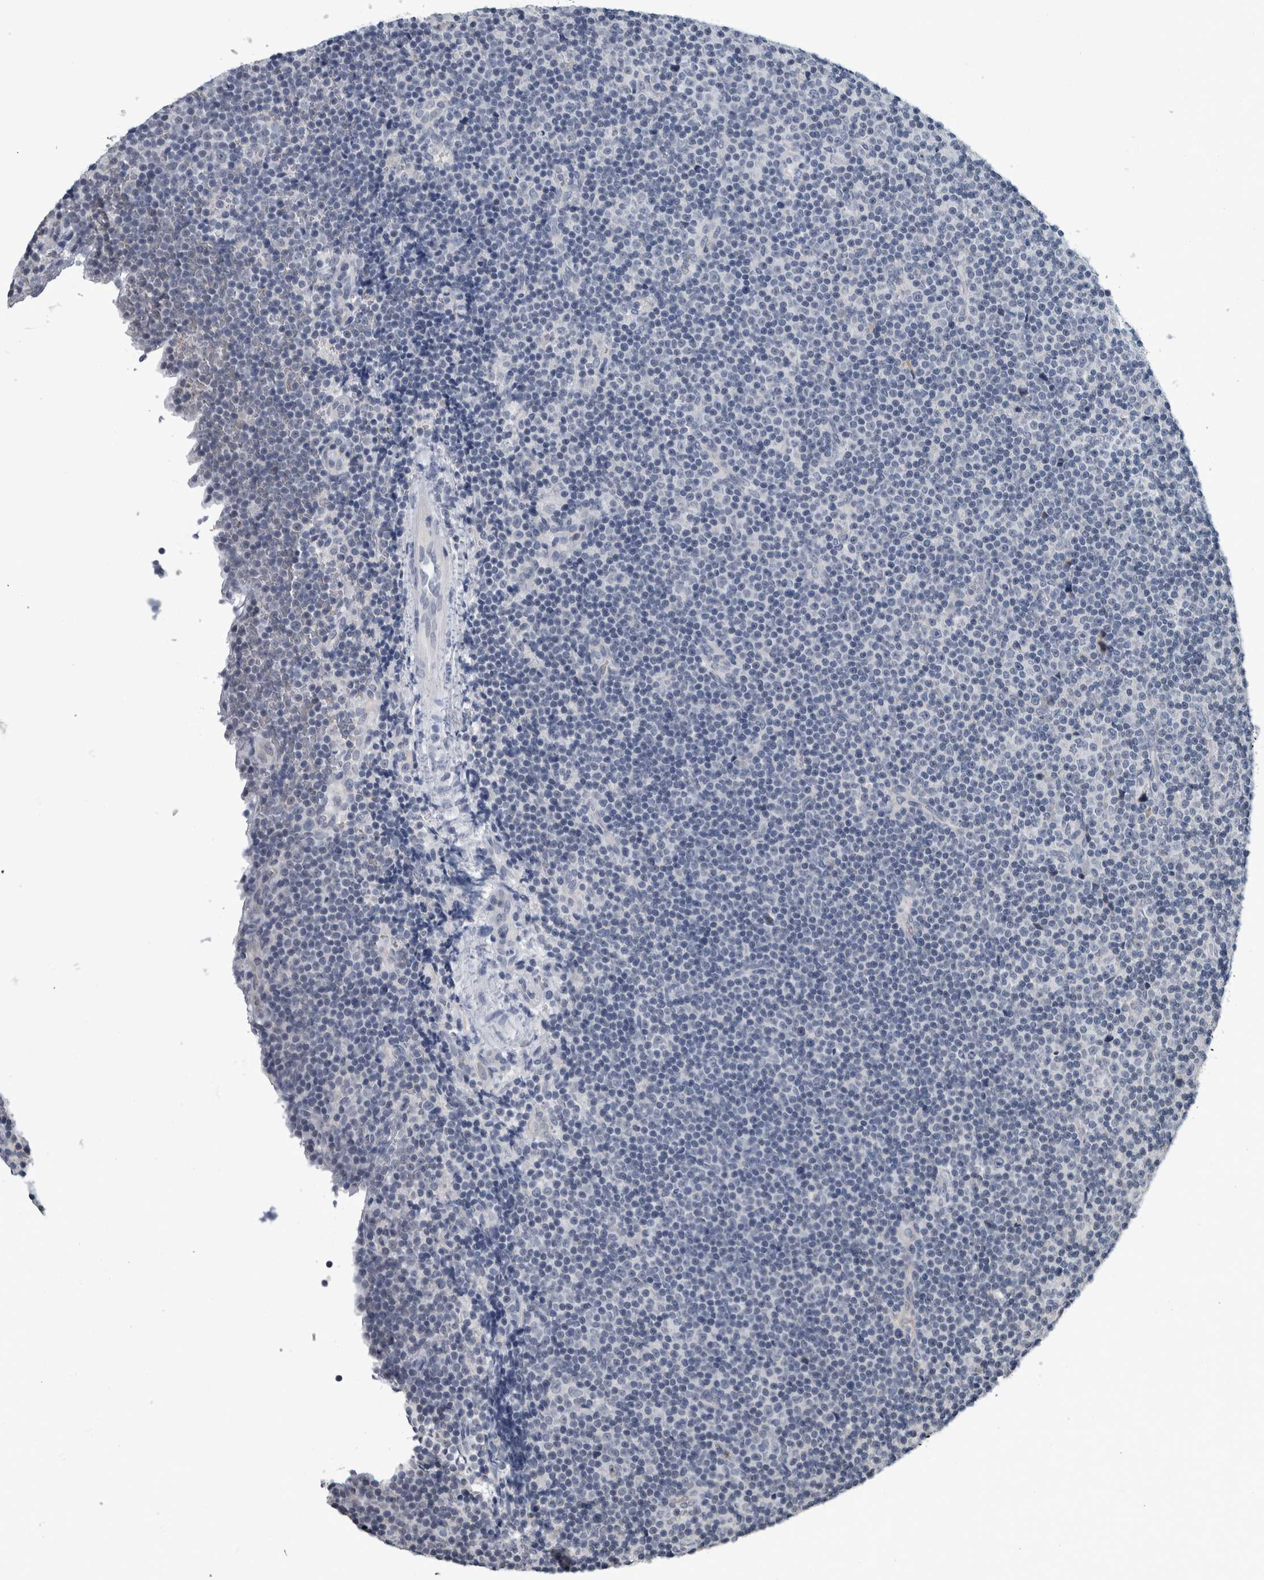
{"staining": {"intensity": "negative", "quantity": "none", "location": "none"}, "tissue": "lymphoma", "cell_type": "Tumor cells", "image_type": "cancer", "snomed": [{"axis": "morphology", "description": "Malignant lymphoma, non-Hodgkin's type, Low grade"}, {"axis": "topography", "description": "Lymph node"}], "caption": "An IHC photomicrograph of low-grade malignant lymphoma, non-Hodgkin's type is shown. There is no staining in tumor cells of low-grade malignant lymphoma, non-Hodgkin's type. (Brightfield microscopy of DAB (3,3'-diaminobenzidine) IHC at high magnification).", "gene": "CAVIN4", "patient": {"sex": "female", "age": 67}}